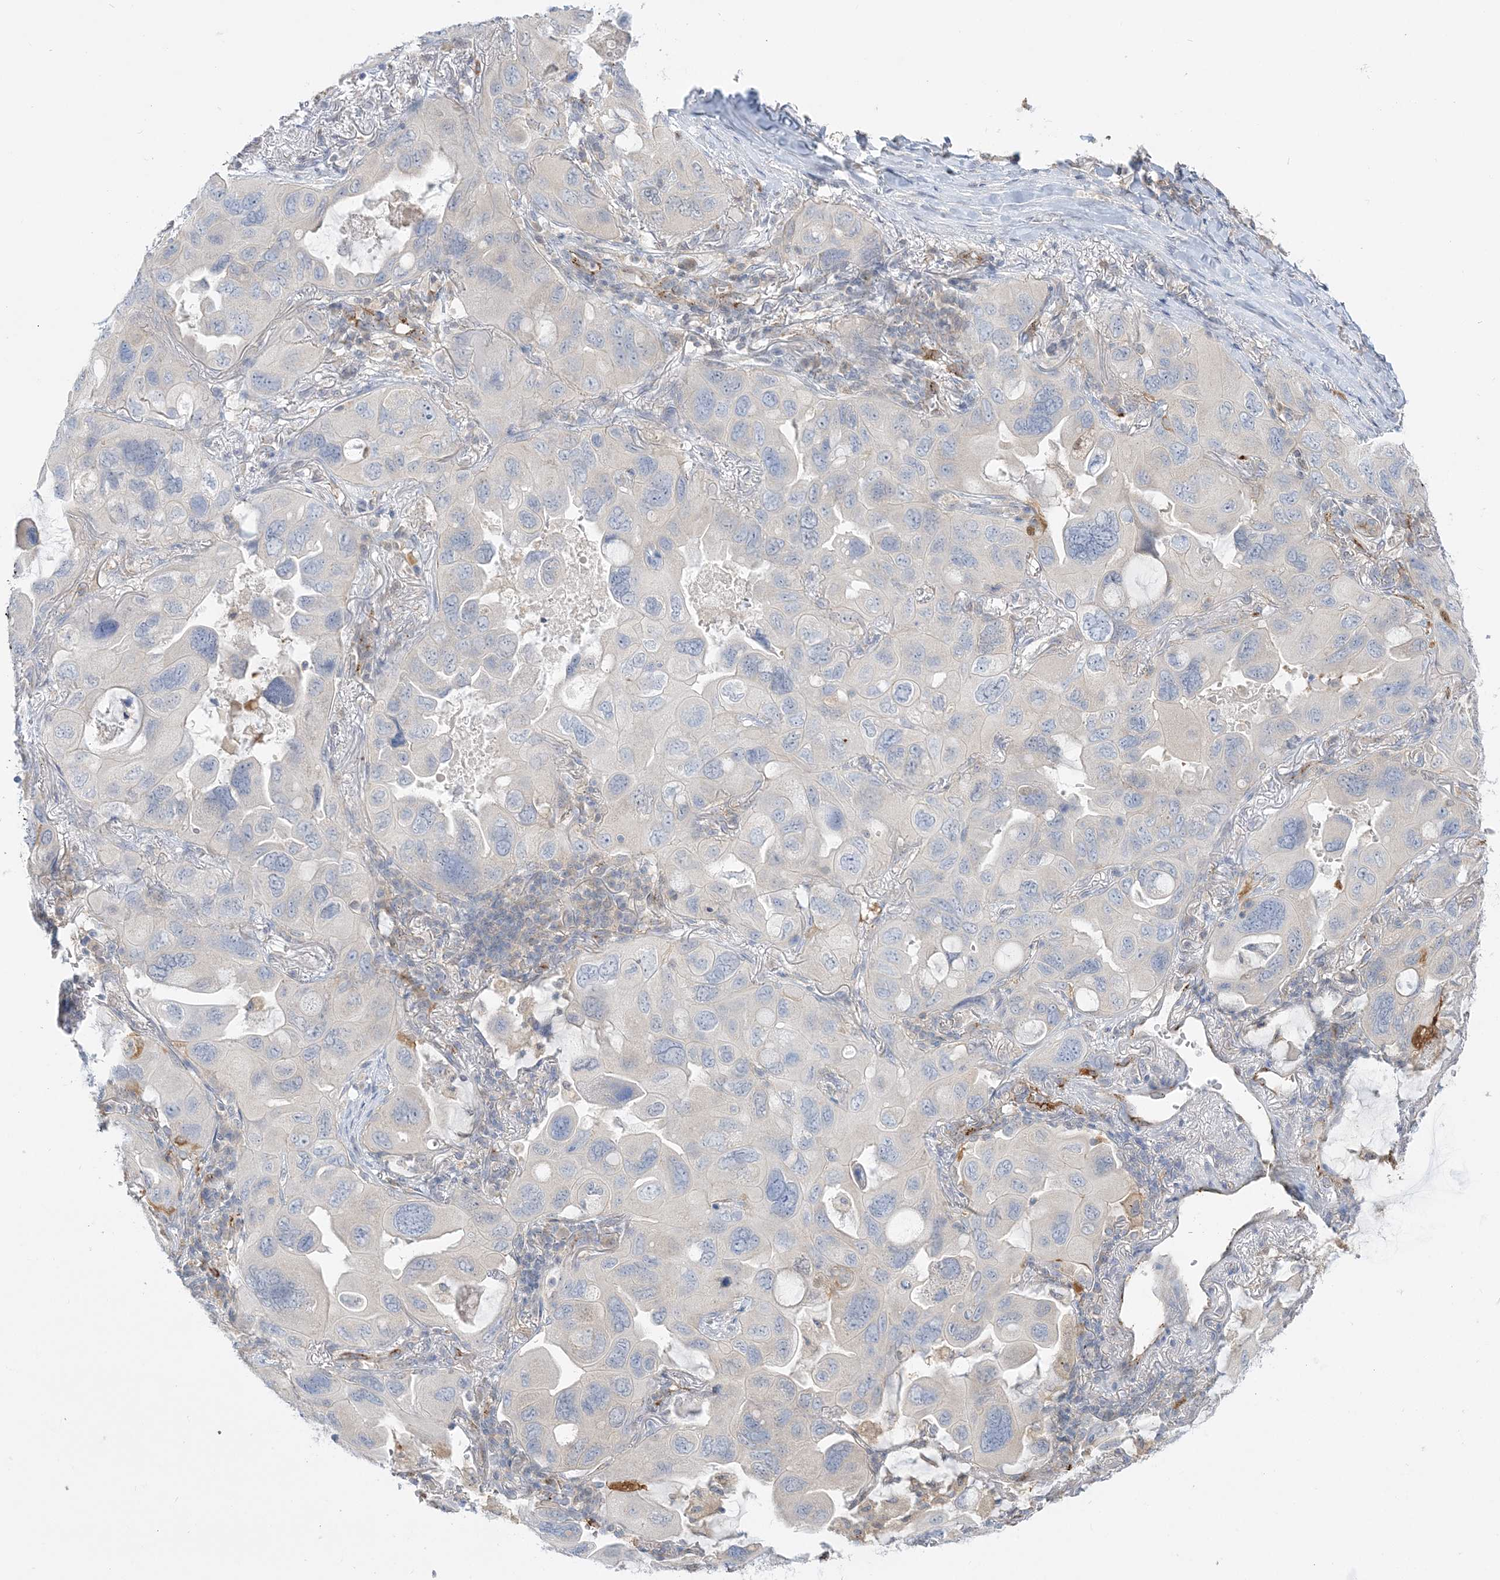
{"staining": {"intensity": "negative", "quantity": "none", "location": "none"}, "tissue": "lung cancer", "cell_type": "Tumor cells", "image_type": "cancer", "snomed": [{"axis": "morphology", "description": "Squamous cell carcinoma, NOS"}, {"axis": "topography", "description": "Lung"}], "caption": "Lung cancer (squamous cell carcinoma) was stained to show a protein in brown. There is no significant positivity in tumor cells.", "gene": "INPP1", "patient": {"sex": "female", "age": 73}}